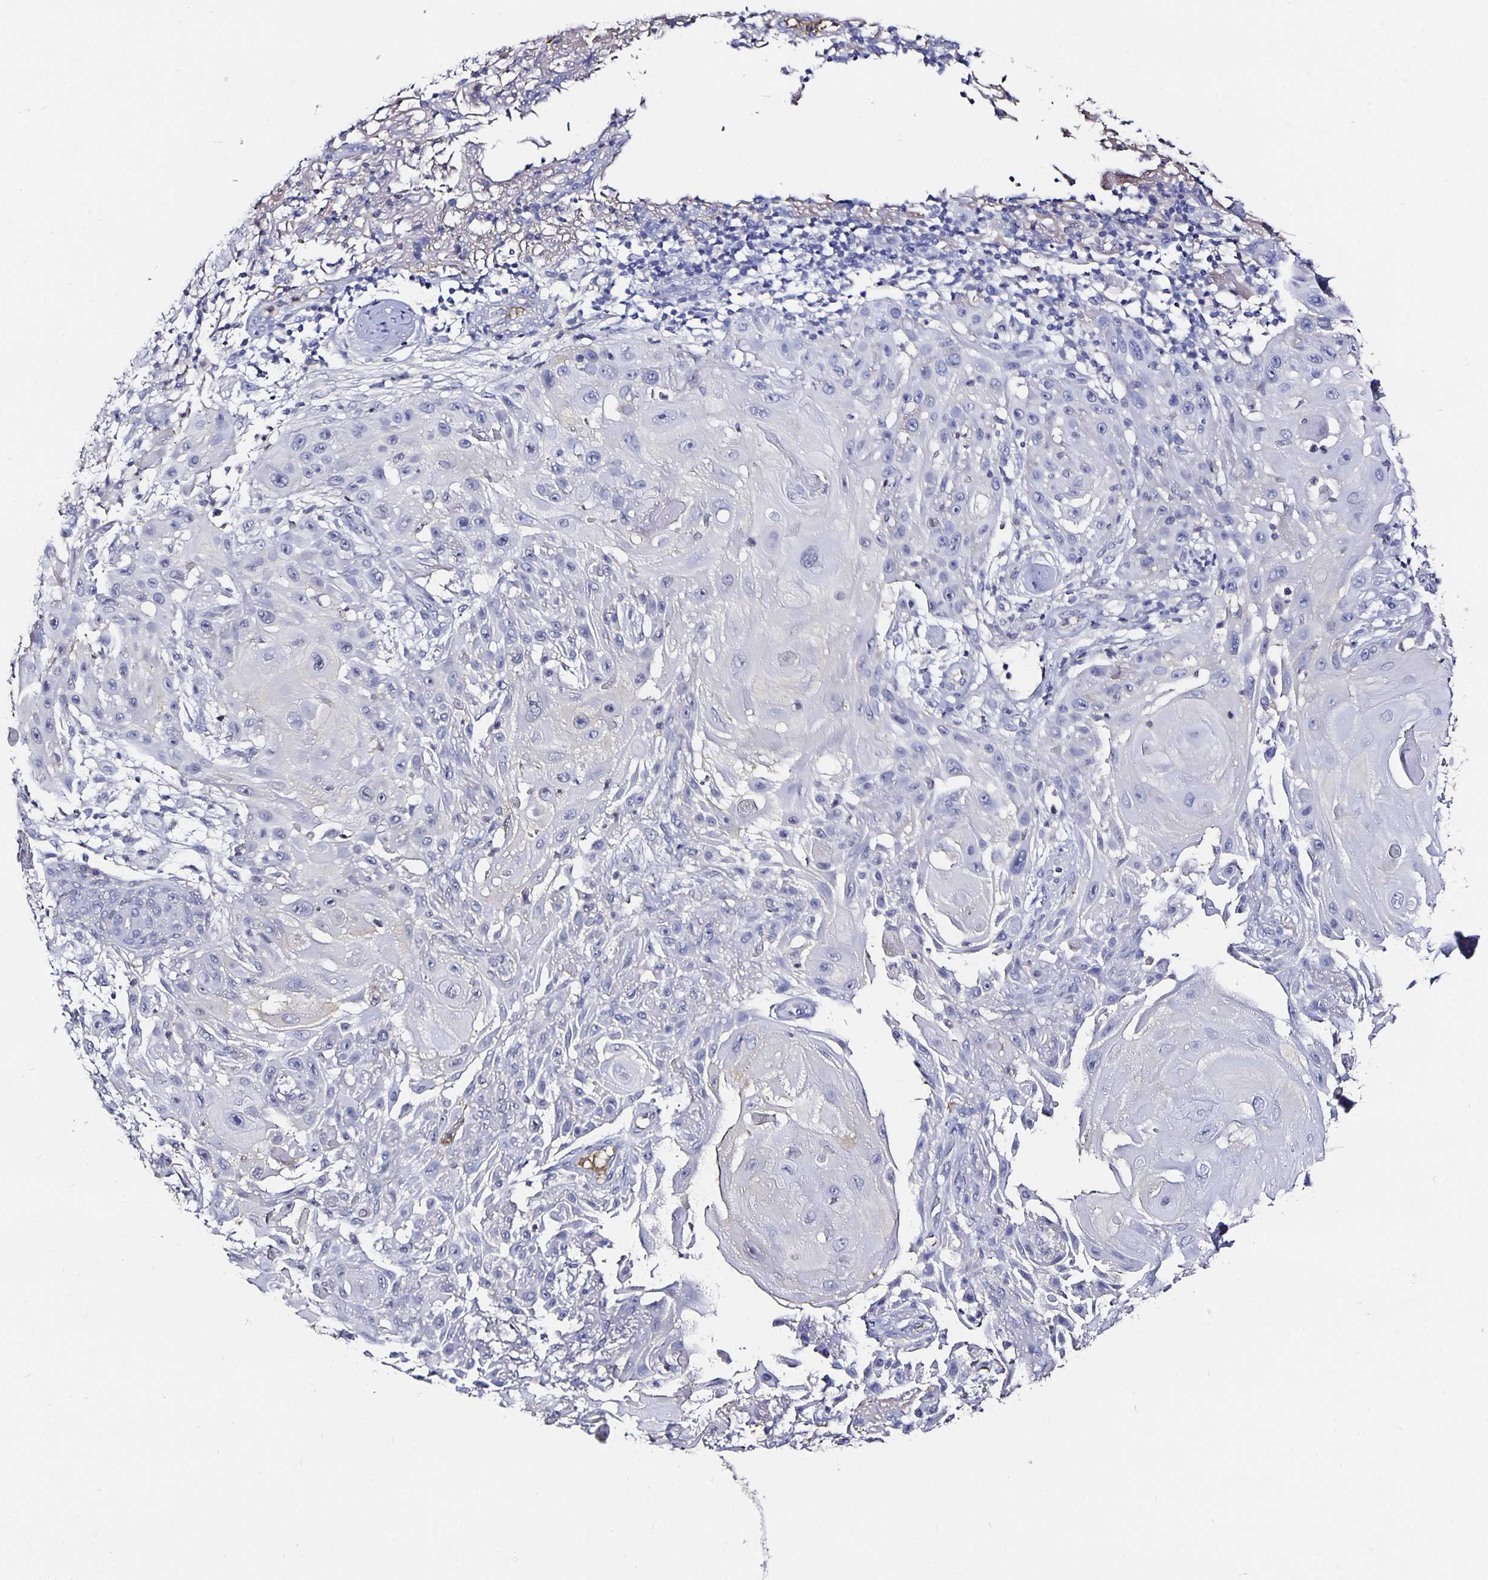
{"staining": {"intensity": "negative", "quantity": "none", "location": "none"}, "tissue": "skin cancer", "cell_type": "Tumor cells", "image_type": "cancer", "snomed": [{"axis": "morphology", "description": "Squamous cell carcinoma, NOS"}, {"axis": "topography", "description": "Skin"}], "caption": "A micrograph of skin squamous cell carcinoma stained for a protein demonstrates no brown staining in tumor cells.", "gene": "TTR", "patient": {"sex": "female", "age": 91}}